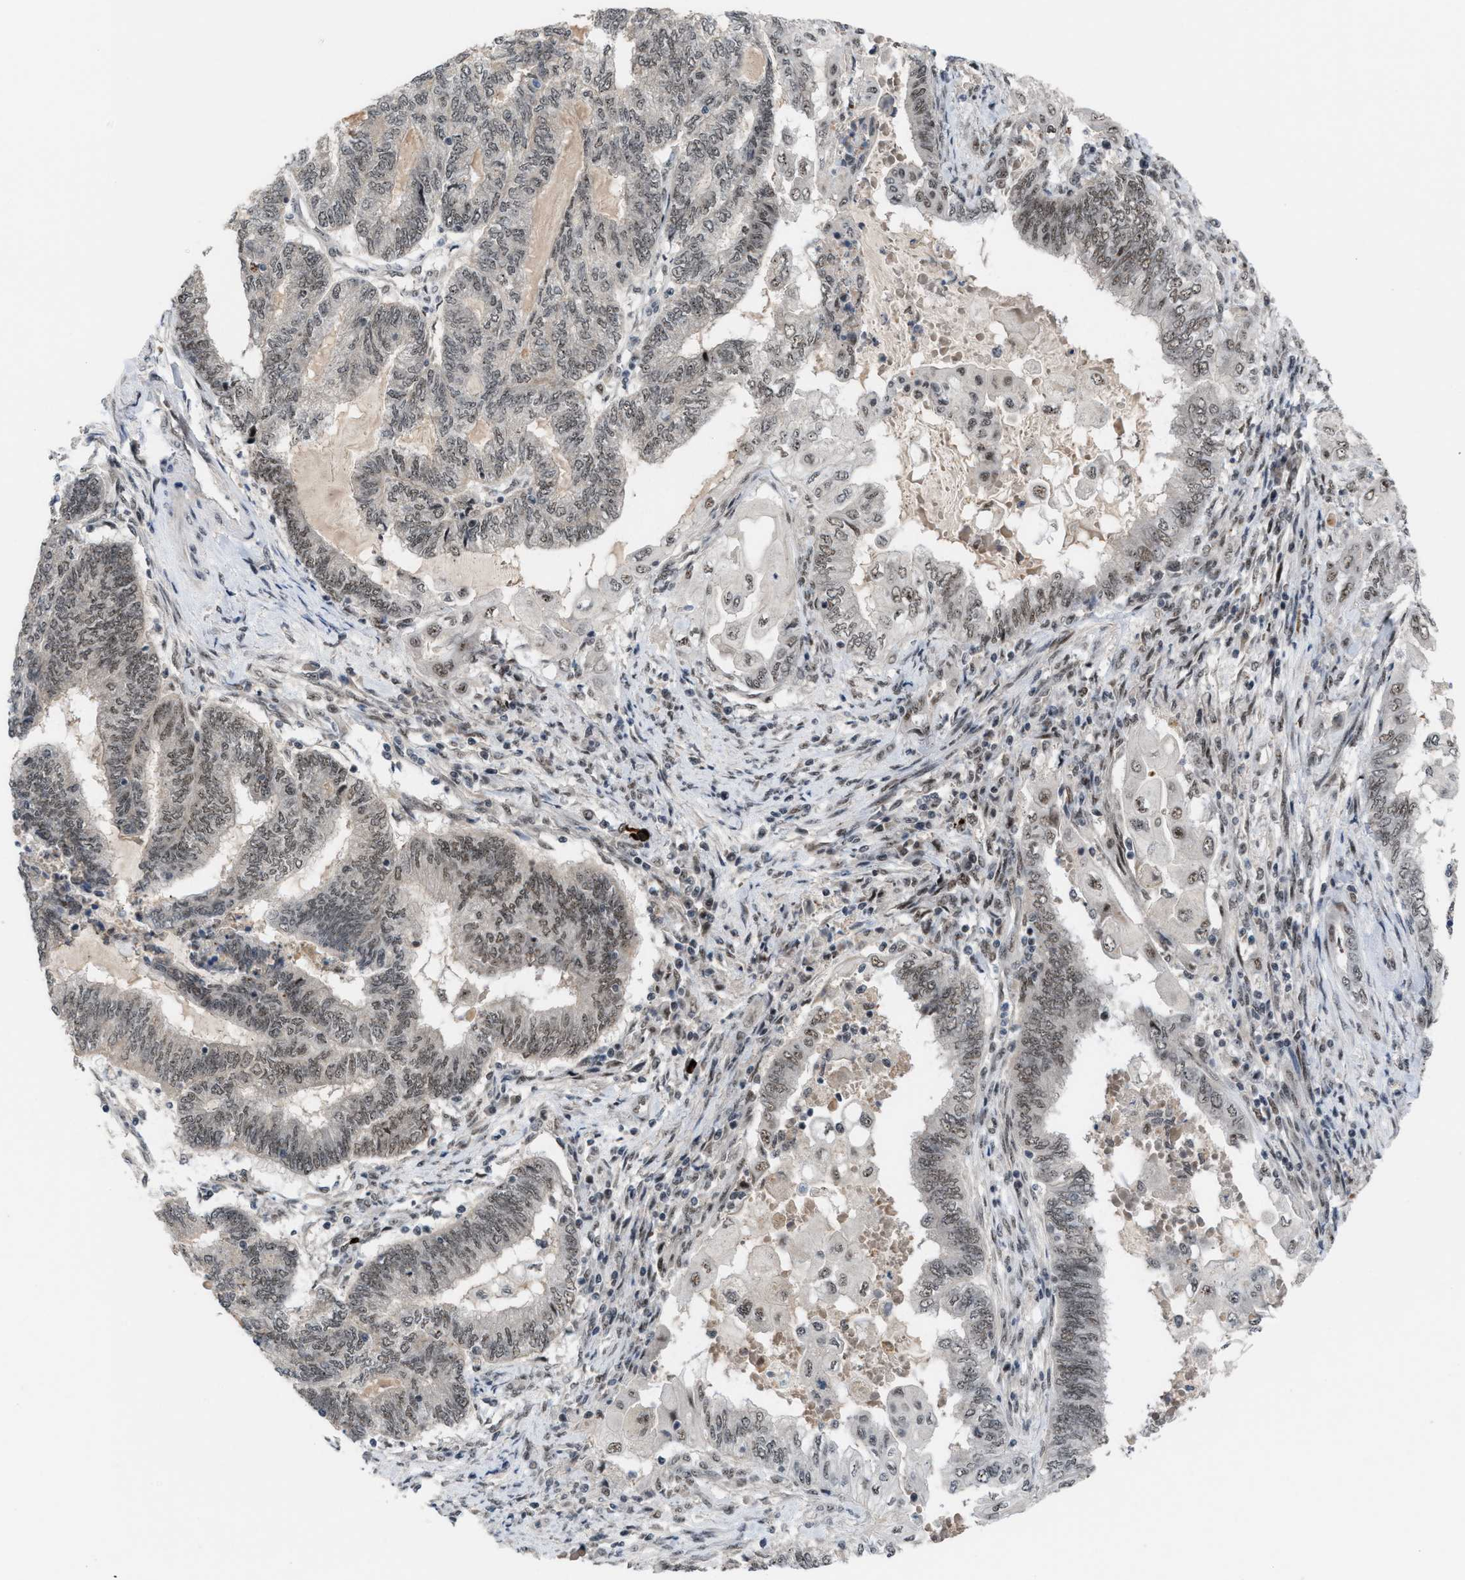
{"staining": {"intensity": "weak", "quantity": ">75%", "location": "nuclear"}, "tissue": "endometrial cancer", "cell_type": "Tumor cells", "image_type": "cancer", "snomed": [{"axis": "morphology", "description": "Adenocarcinoma, NOS"}, {"axis": "topography", "description": "Uterus"}, {"axis": "topography", "description": "Endometrium"}], "caption": "Immunohistochemical staining of human endometrial cancer shows weak nuclear protein expression in approximately >75% of tumor cells. Using DAB (brown) and hematoxylin (blue) stains, captured at high magnification using brightfield microscopy.", "gene": "PRPF4", "patient": {"sex": "female", "age": 70}}